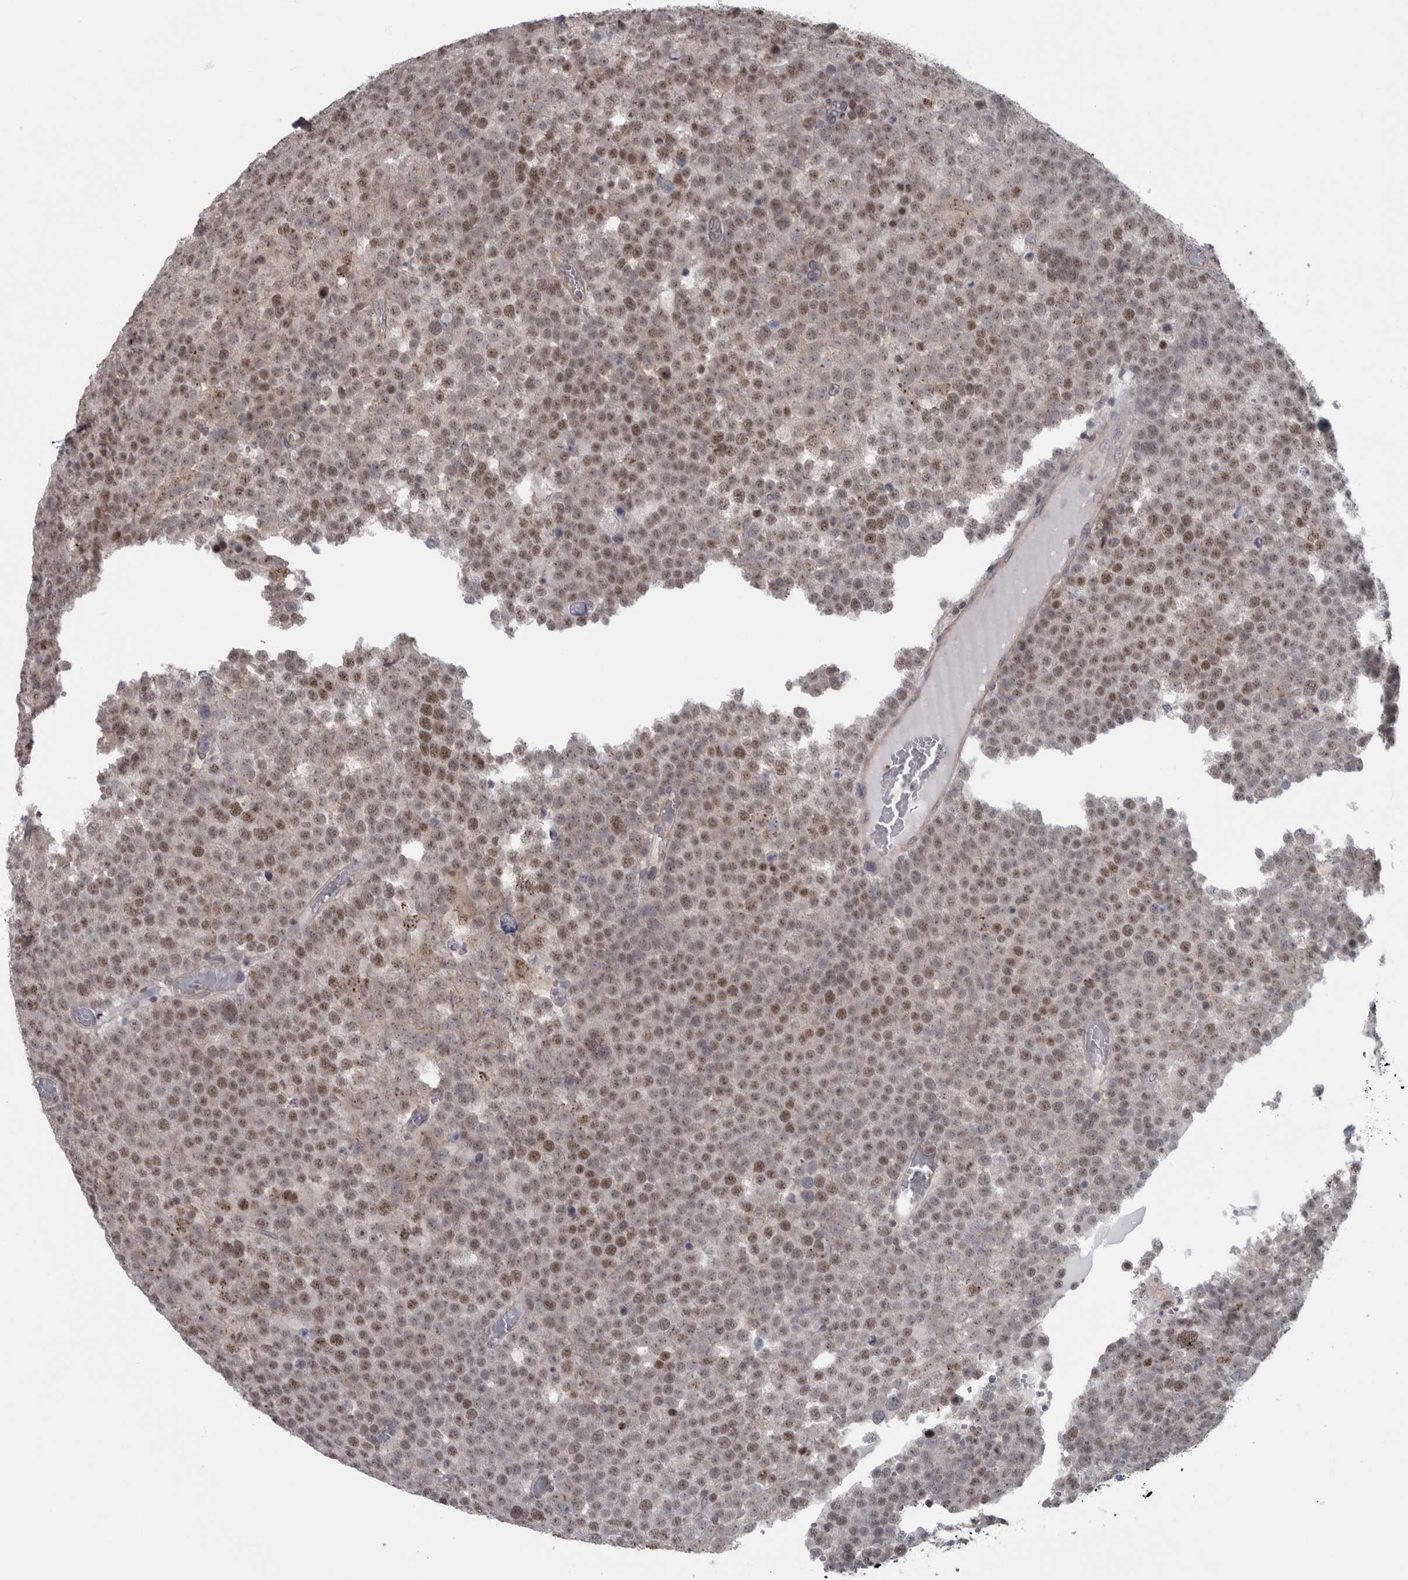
{"staining": {"intensity": "weak", "quantity": ">75%", "location": "nuclear"}, "tissue": "testis cancer", "cell_type": "Tumor cells", "image_type": "cancer", "snomed": [{"axis": "morphology", "description": "Seminoma, NOS"}, {"axis": "topography", "description": "Testis"}], "caption": "Testis cancer tissue demonstrates weak nuclear staining in approximately >75% of tumor cells The staining is performed using DAB (3,3'-diaminobenzidine) brown chromogen to label protein expression. The nuclei are counter-stained blue using hematoxylin.", "gene": "PPP1R12B", "patient": {"sex": "male", "age": 71}}